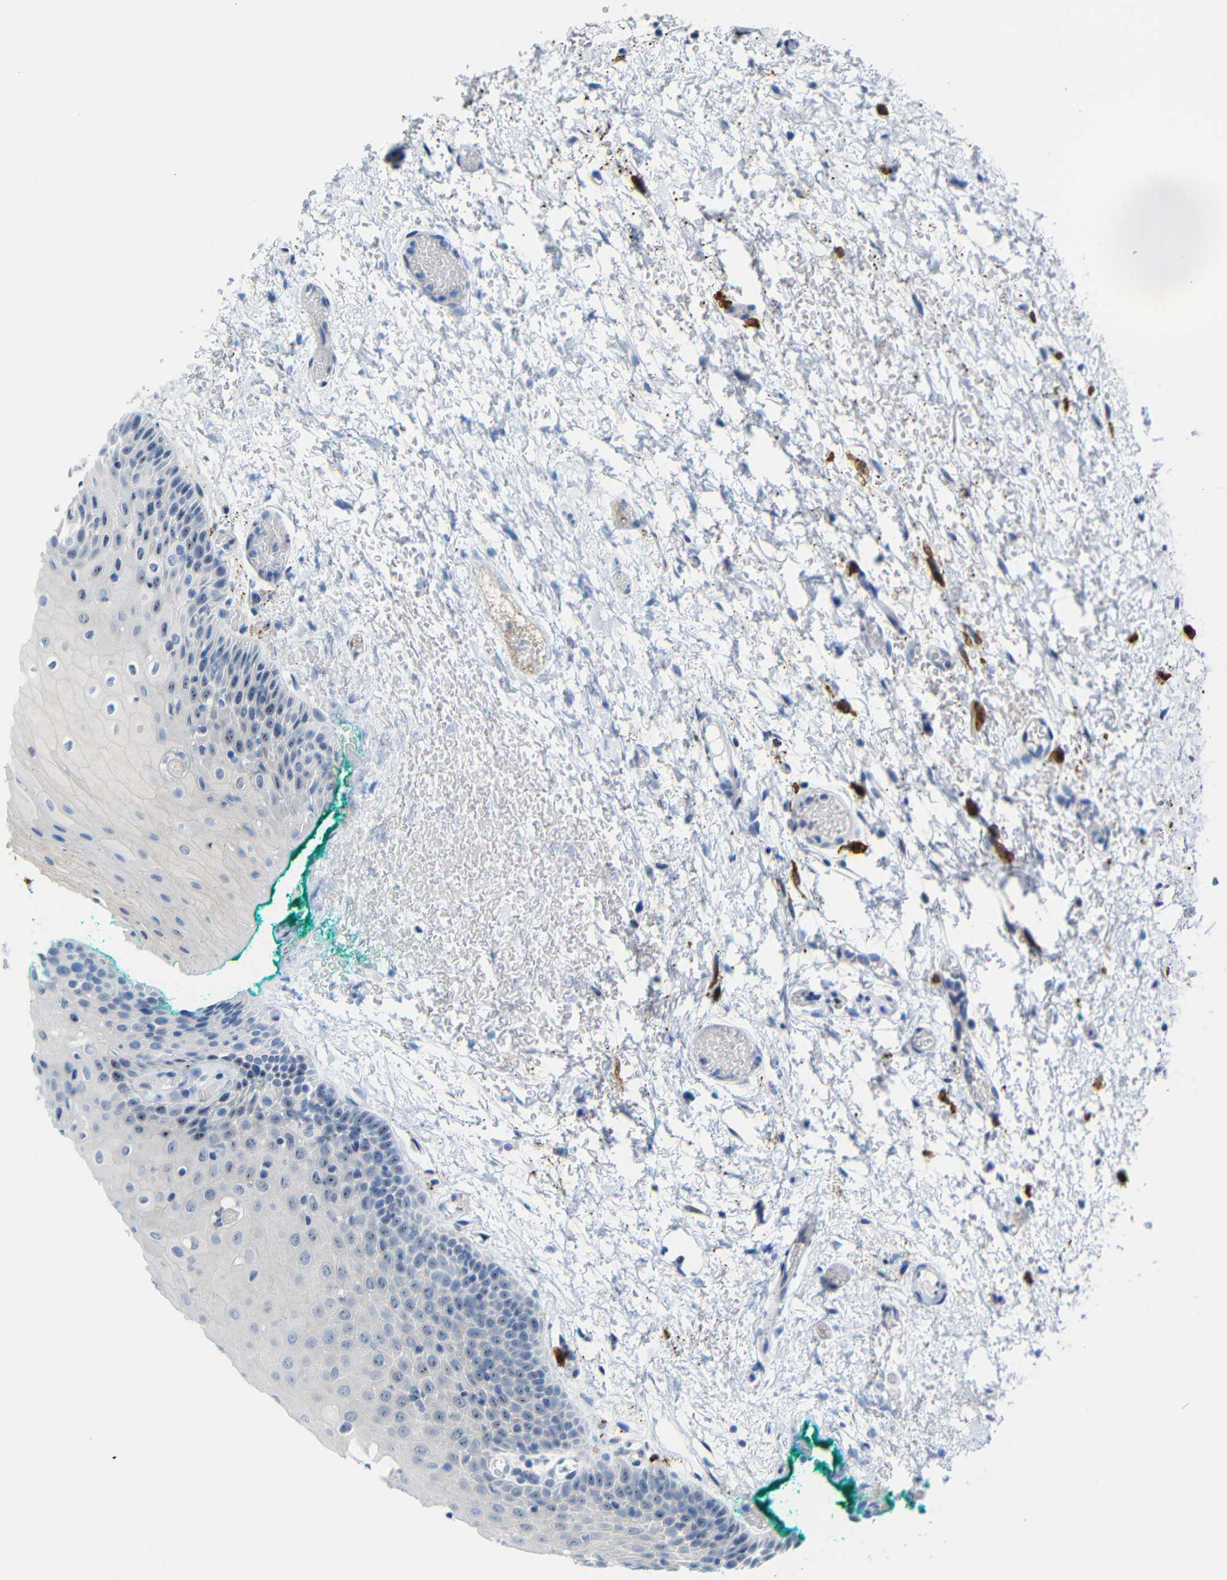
{"staining": {"intensity": "moderate", "quantity": "25%-75%", "location": "nuclear"}, "tissue": "oral mucosa", "cell_type": "Squamous epithelial cells", "image_type": "normal", "snomed": [{"axis": "morphology", "description": "Normal tissue, NOS"}, {"axis": "morphology", "description": "Squamous cell carcinoma, NOS"}, {"axis": "topography", "description": "Oral tissue"}, {"axis": "topography", "description": "Salivary gland"}, {"axis": "topography", "description": "Head-Neck"}], "caption": "Immunohistochemical staining of normal oral mucosa reveals moderate nuclear protein expression in about 25%-75% of squamous epithelial cells.", "gene": "C1orf210", "patient": {"sex": "female", "age": 62}}